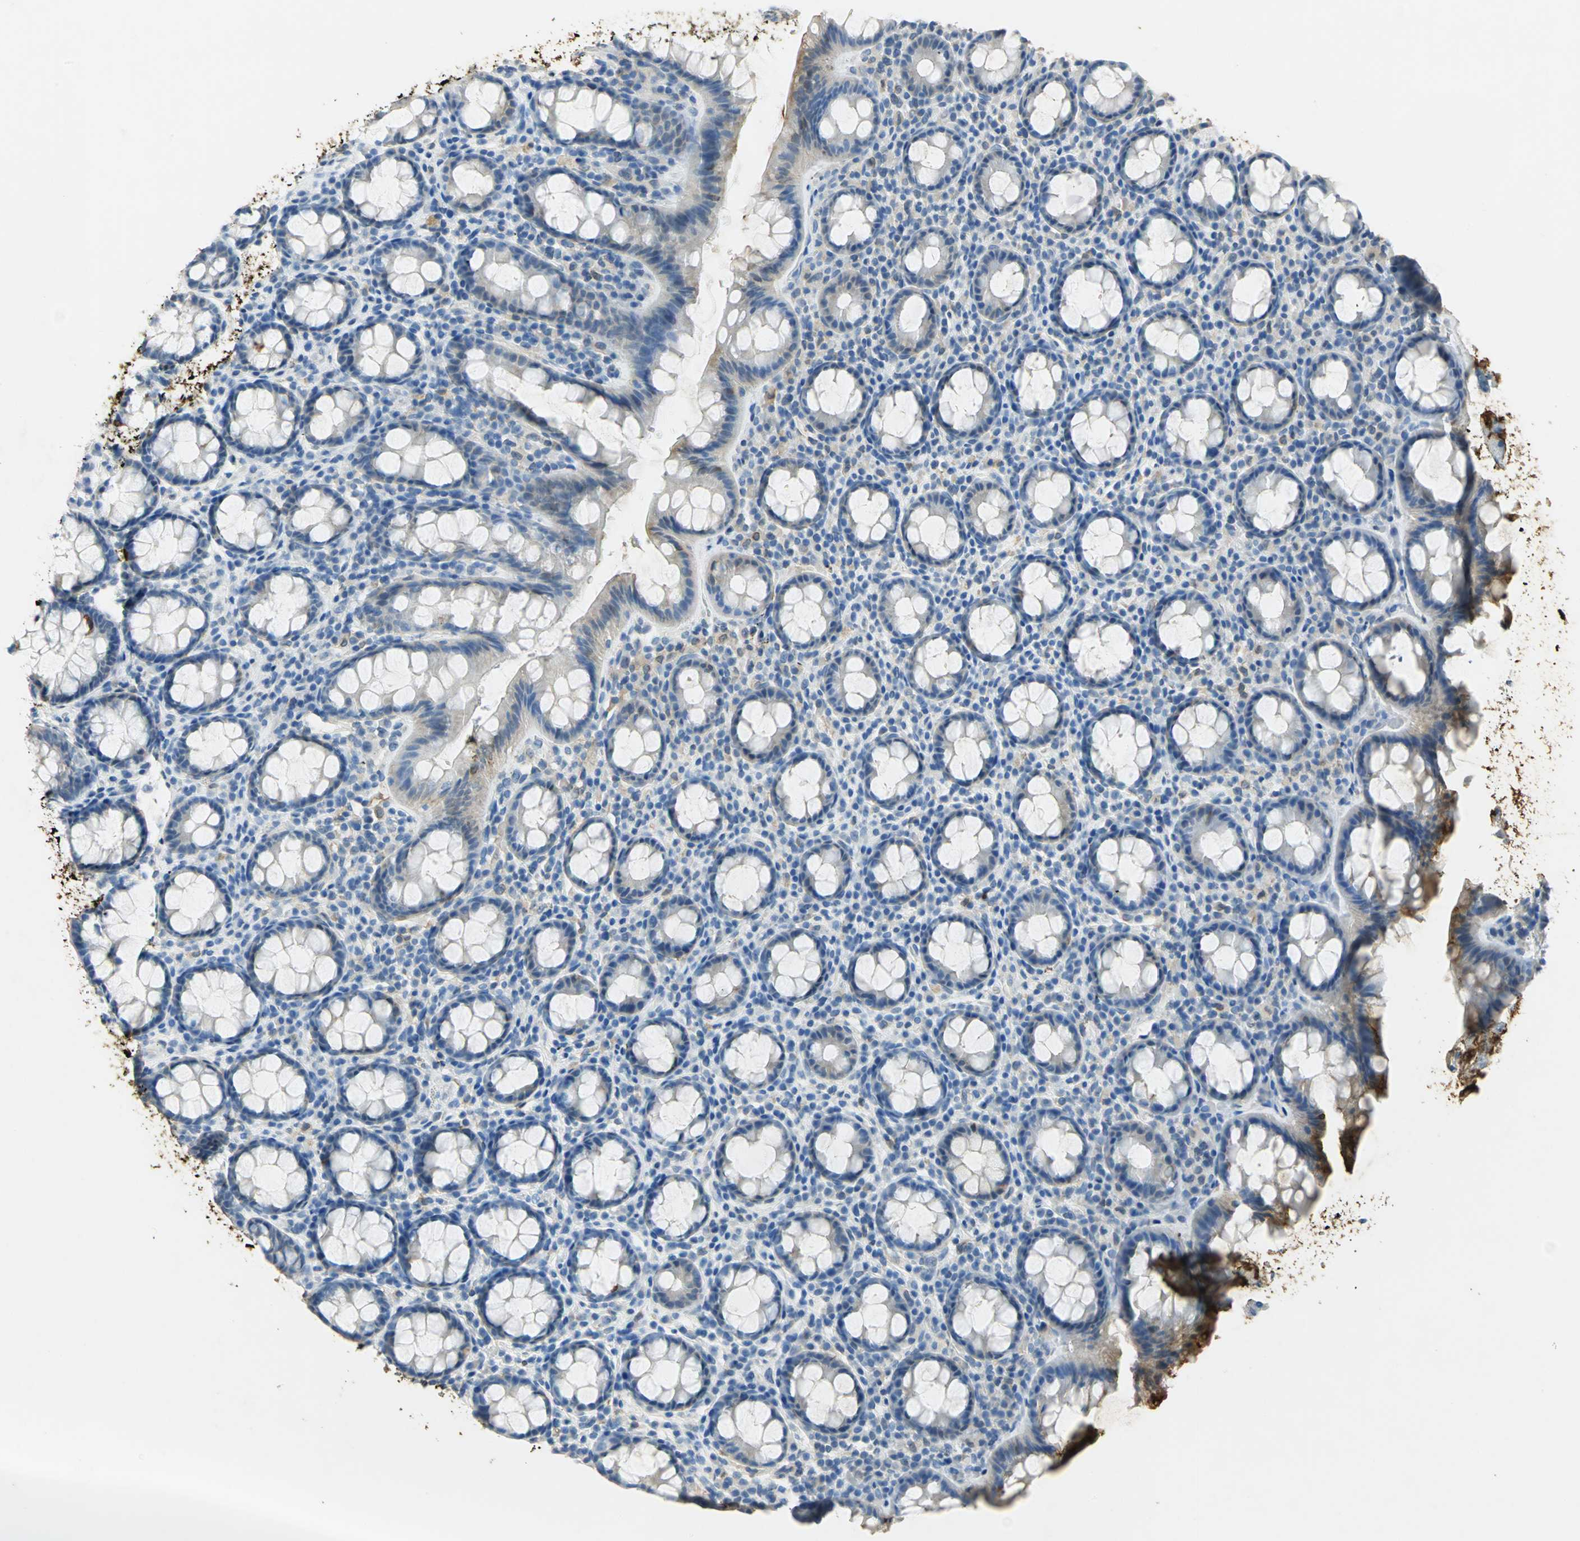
{"staining": {"intensity": "moderate", "quantity": "<25%", "location": "cytoplasmic/membranous"}, "tissue": "rectum", "cell_type": "Glandular cells", "image_type": "normal", "snomed": [{"axis": "morphology", "description": "Normal tissue, NOS"}, {"axis": "topography", "description": "Rectum"}], "caption": "Rectum stained with IHC exhibits moderate cytoplasmic/membranous positivity in about <25% of glandular cells.", "gene": "ANXA4", "patient": {"sex": "male", "age": 92}}